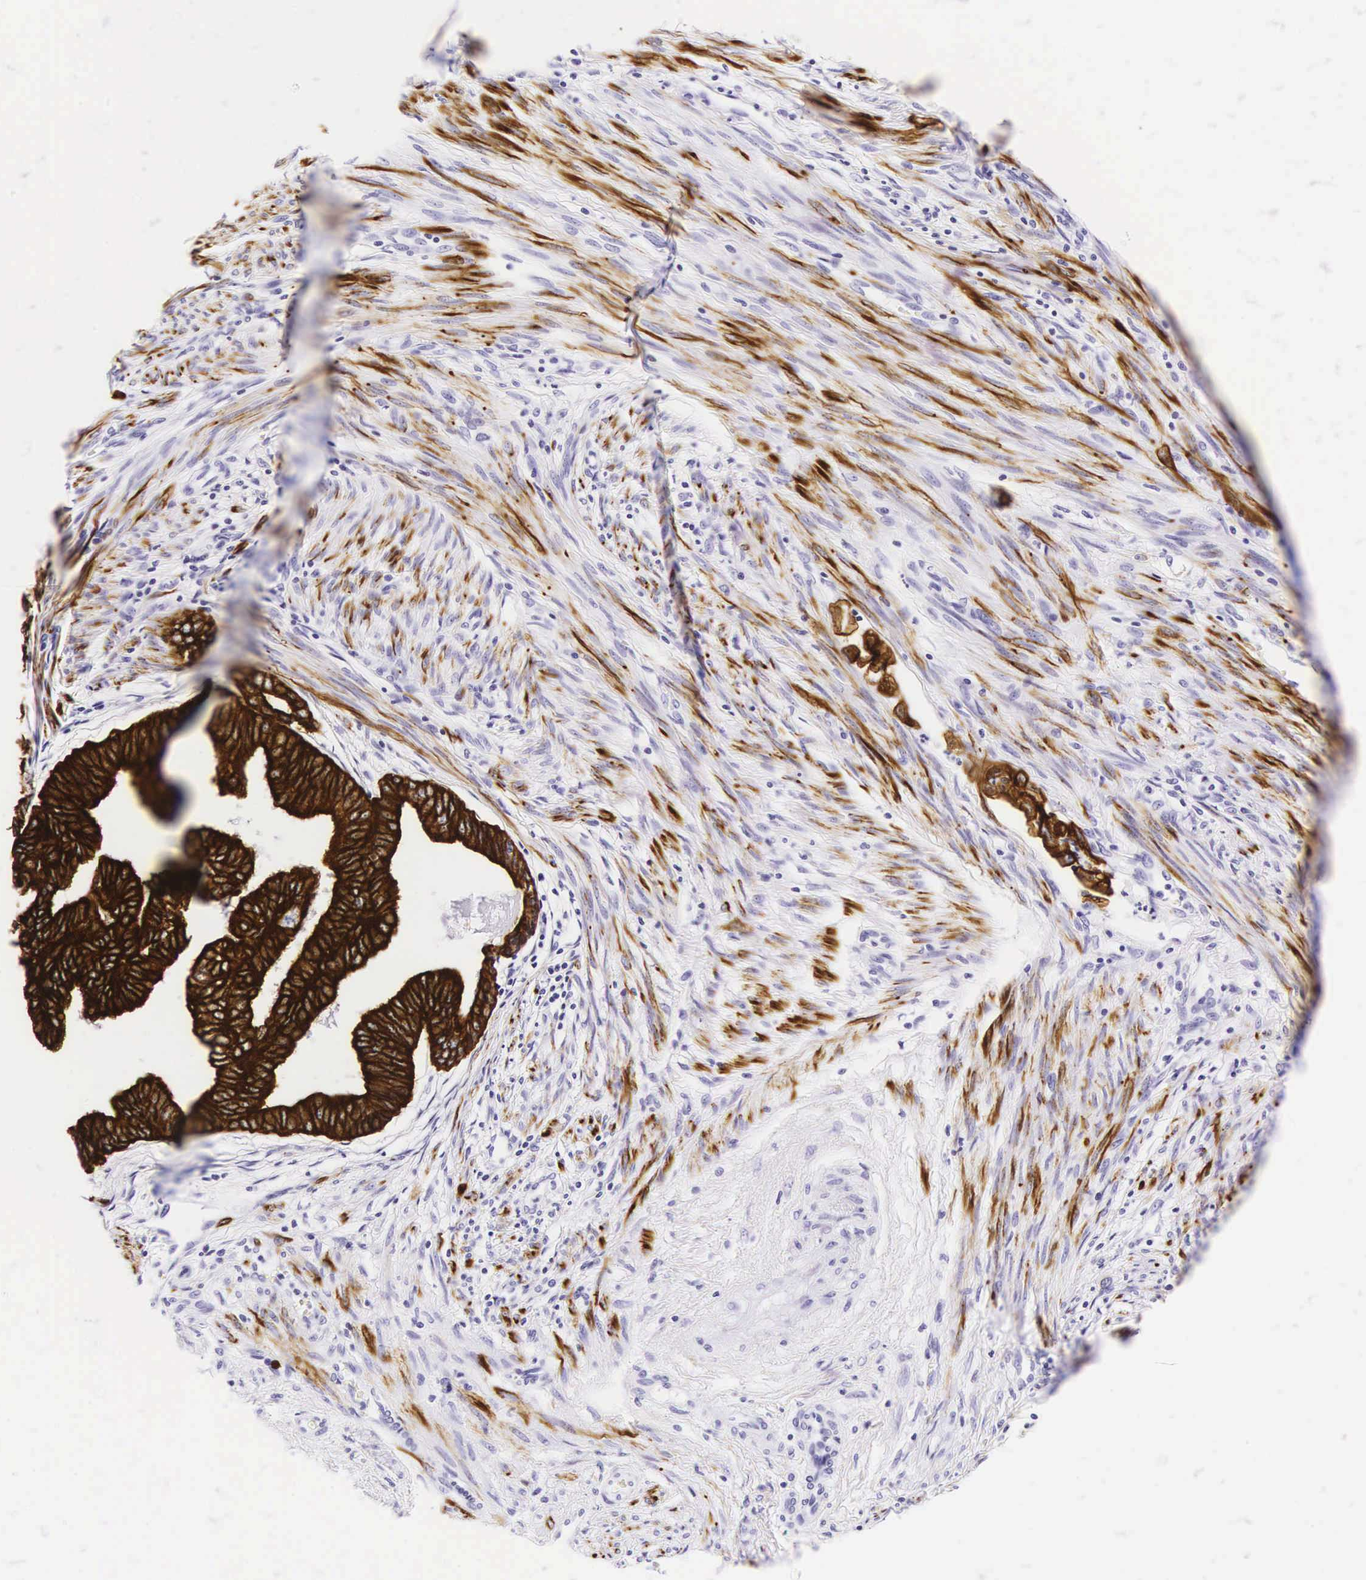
{"staining": {"intensity": "strong", "quantity": ">75%", "location": "cytoplasmic/membranous"}, "tissue": "endometrial cancer", "cell_type": "Tumor cells", "image_type": "cancer", "snomed": [{"axis": "morphology", "description": "Adenocarcinoma, NOS"}, {"axis": "topography", "description": "Endometrium"}], "caption": "This is an image of IHC staining of adenocarcinoma (endometrial), which shows strong staining in the cytoplasmic/membranous of tumor cells.", "gene": "KRT18", "patient": {"sex": "female", "age": 75}}